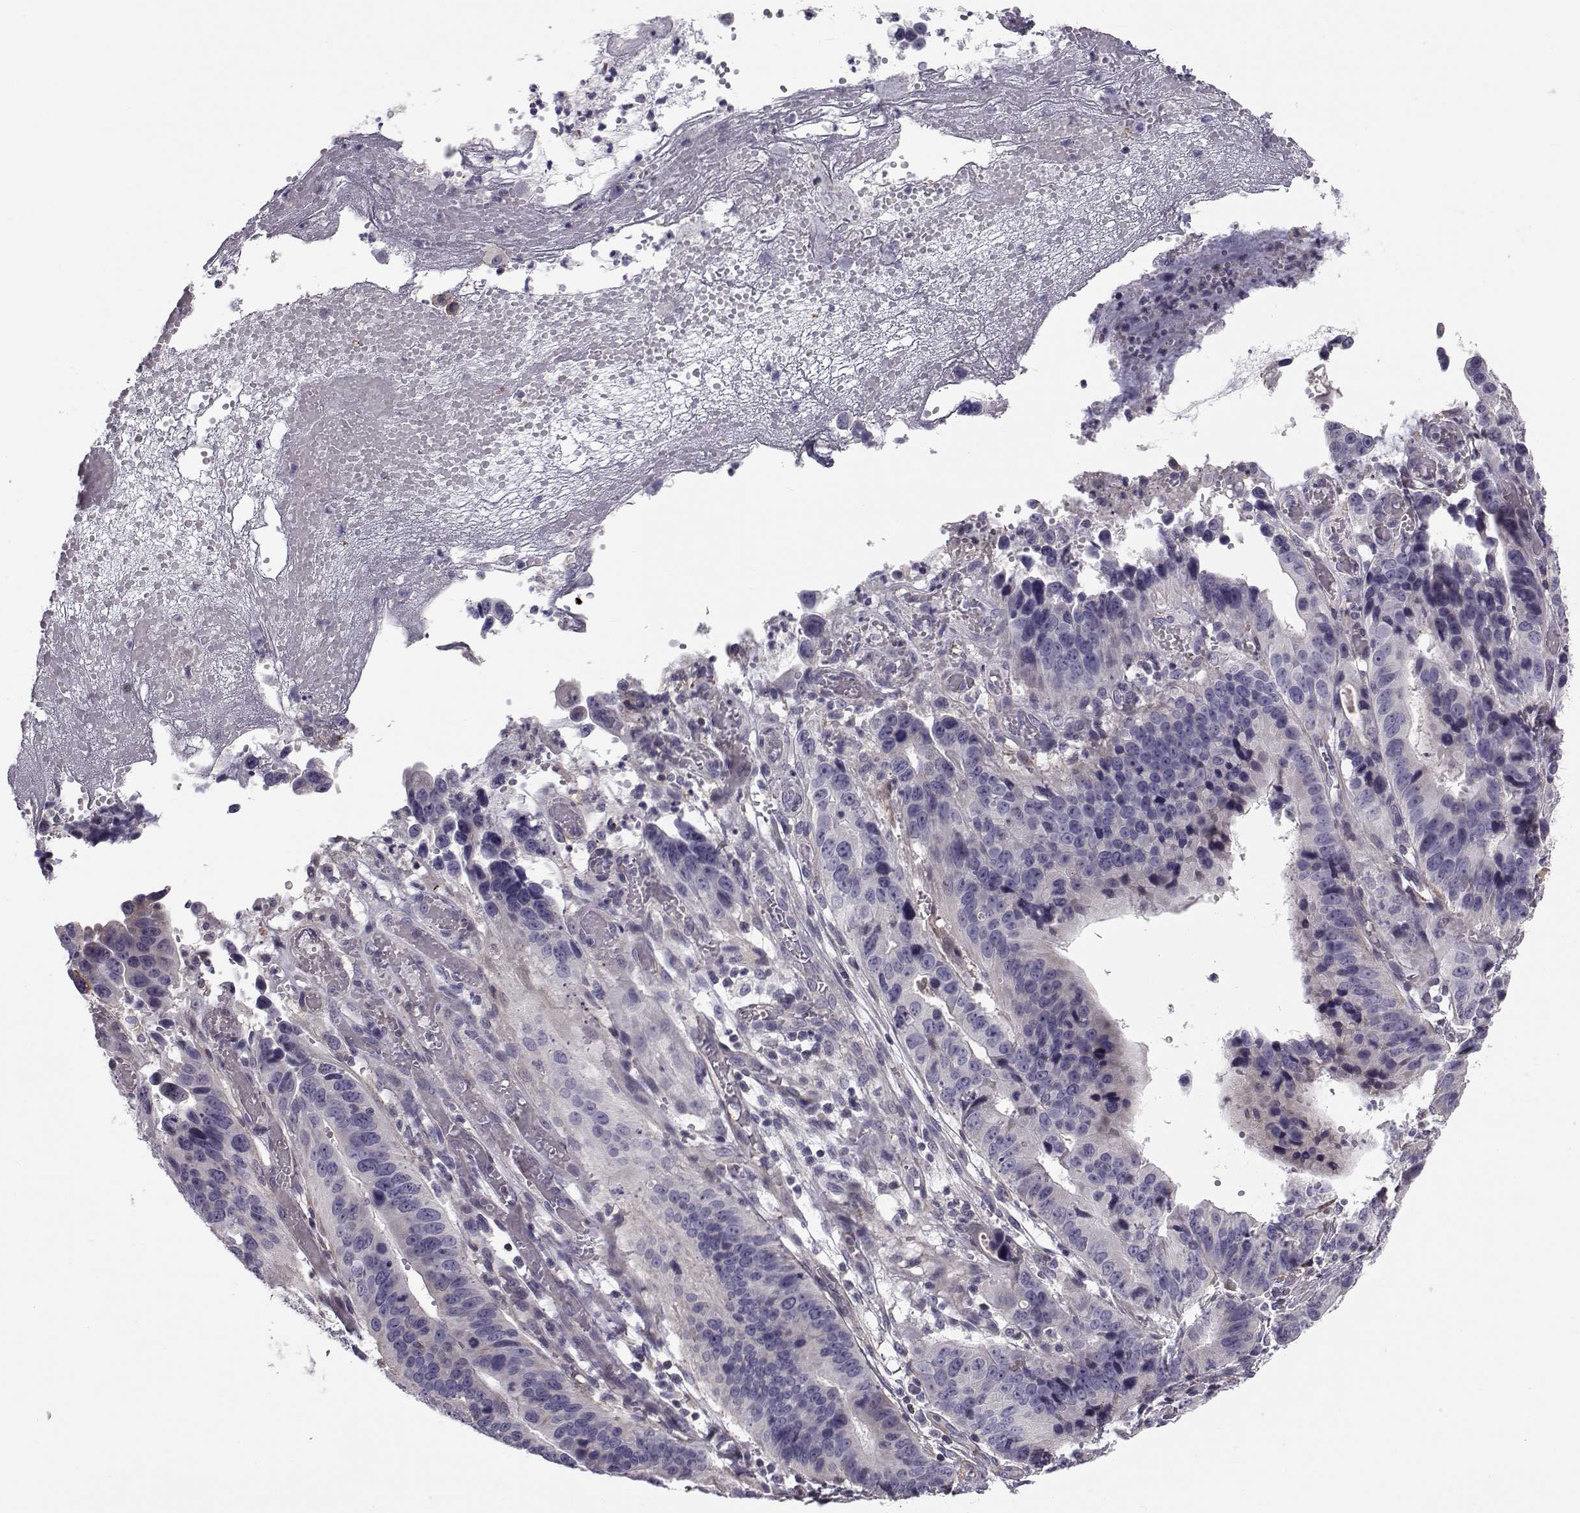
{"staining": {"intensity": "negative", "quantity": "none", "location": "none"}, "tissue": "stomach cancer", "cell_type": "Tumor cells", "image_type": "cancer", "snomed": [{"axis": "morphology", "description": "Adenocarcinoma, NOS"}, {"axis": "topography", "description": "Stomach"}], "caption": "A micrograph of adenocarcinoma (stomach) stained for a protein shows no brown staining in tumor cells.", "gene": "LRRC27", "patient": {"sex": "male", "age": 84}}